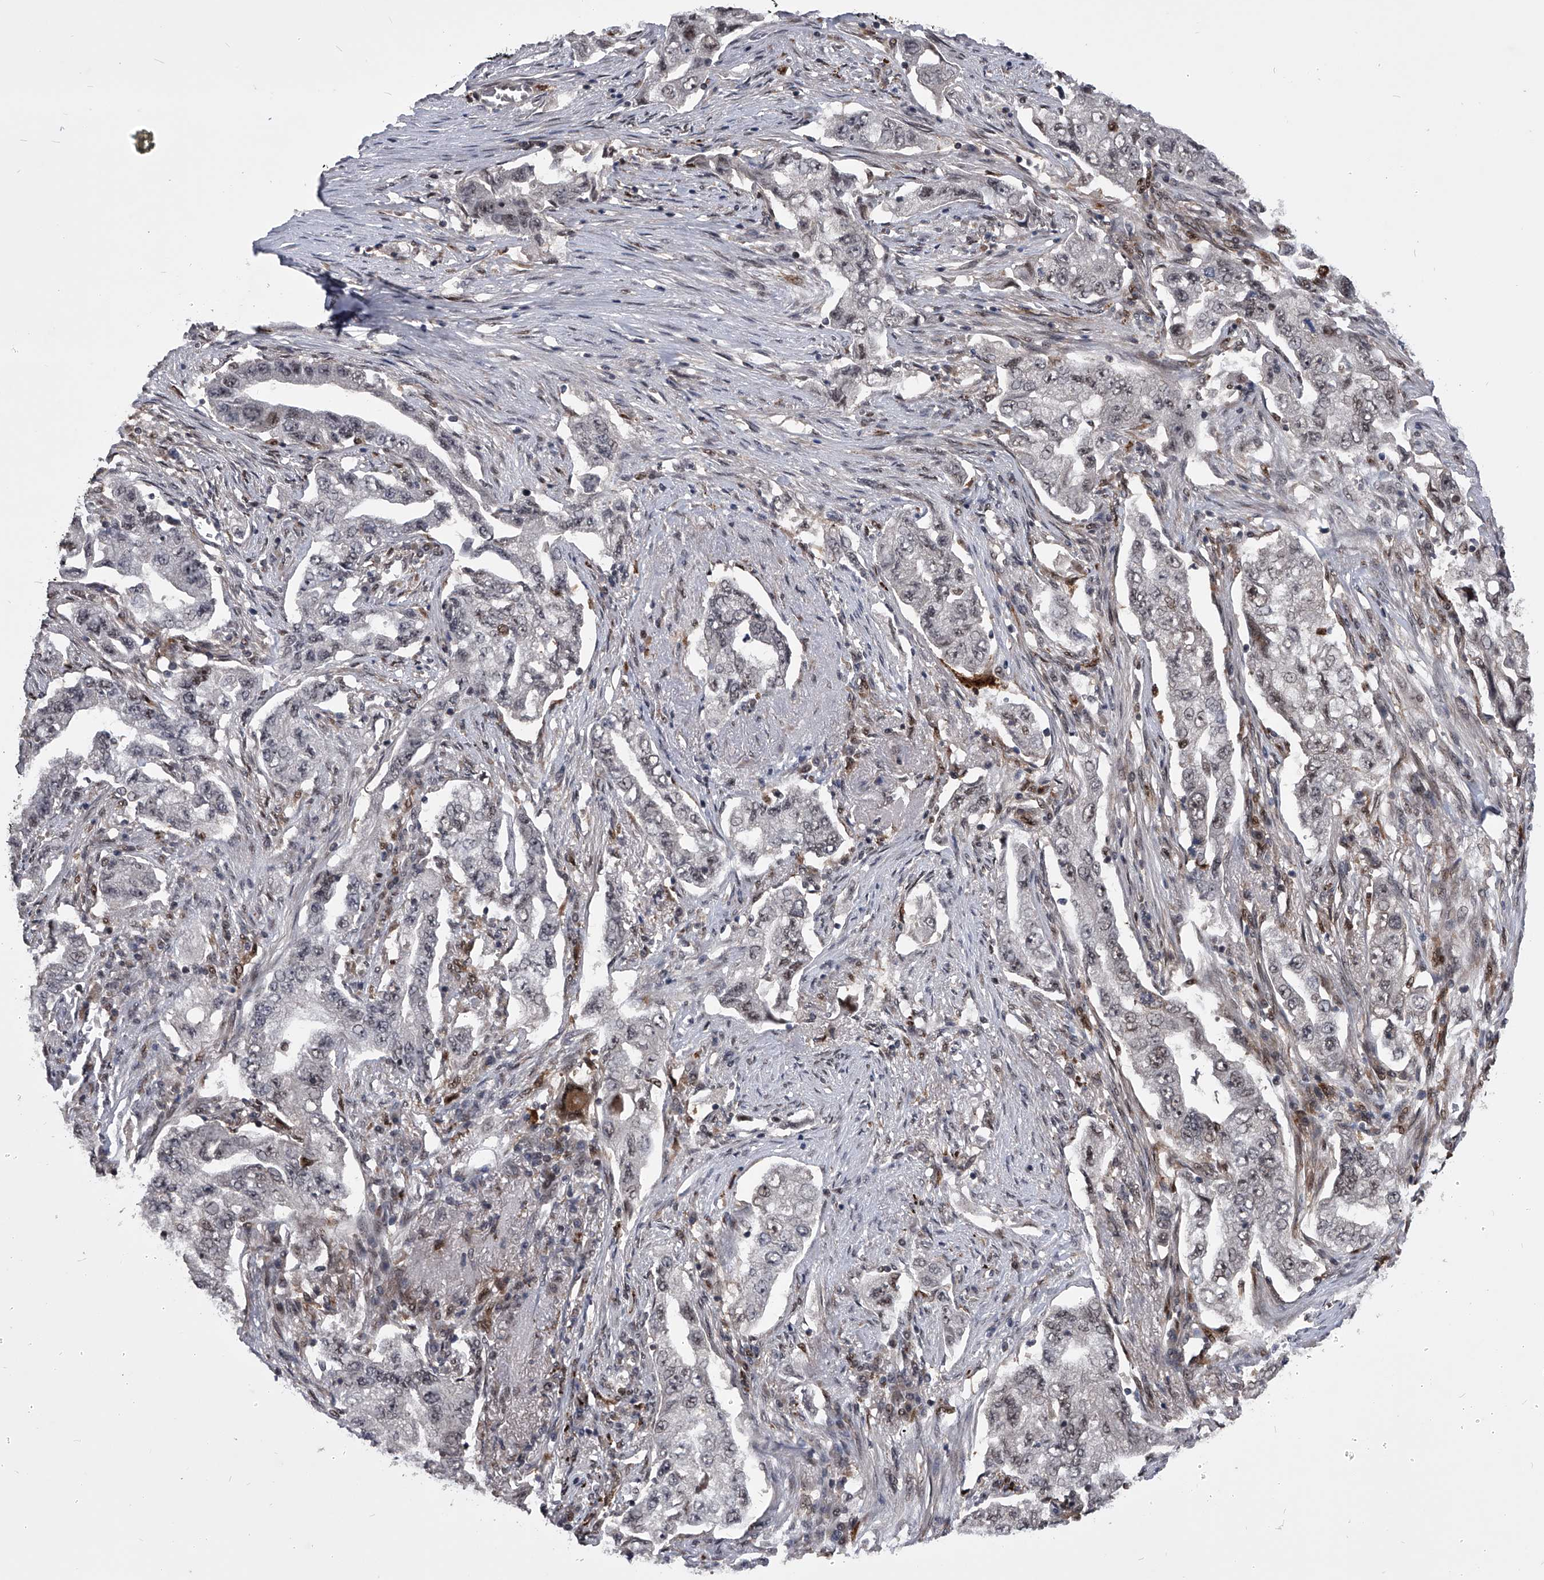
{"staining": {"intensity": "weak", "quantity": "<25%", "location": "nuclear"}, "tissue": "lung cancer", "cell_type": "Tumor cells", "image_type": "cancer", "snomed": [{"axis": "morphology", "description": "Adenocarcinoma, NOS"}, {"axis": "topography", "description": "Lung"}], "caption": "This is an IHC micrograph of human lung adenocarcinoma. There is no expression in tumor cells.", "gene": "CMTR1", "patient": {"sex": "female", "age": 51}}